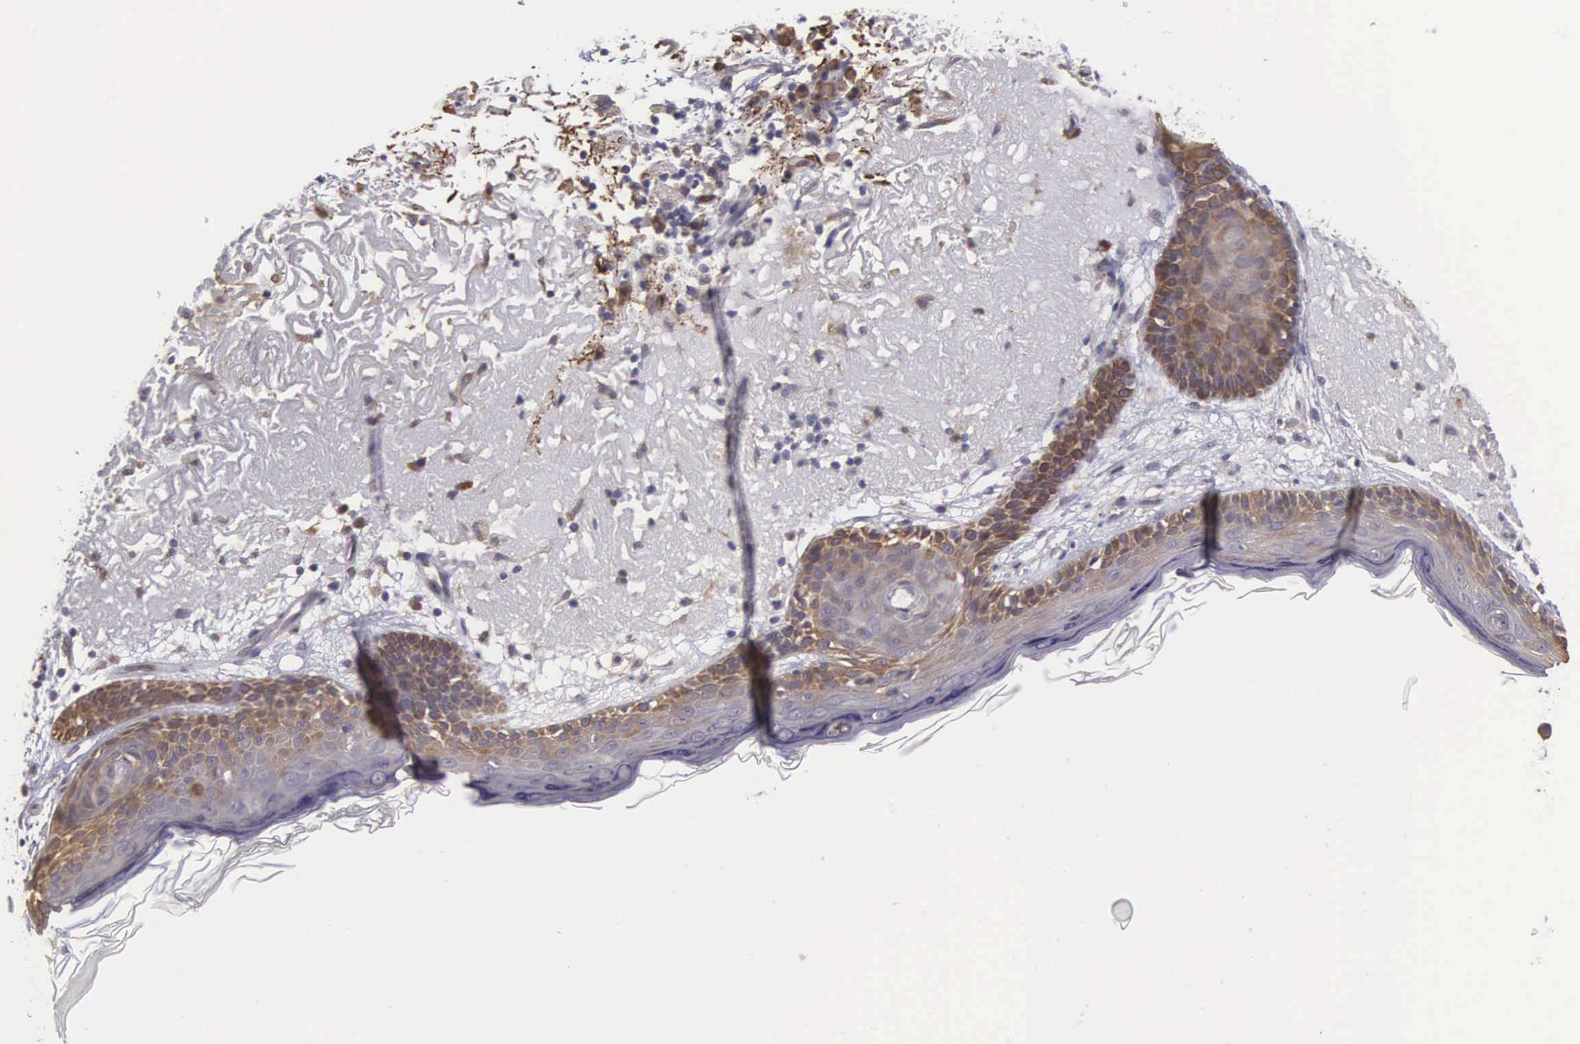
{"staining": {"intensity": "negative", "quantity": "none", "location": "none"}, "tissue": "skin", "cell_type": "Fibroblasts", "image_type": "normal", "snomed": [{"axis": "morphology", "description": "Normal tissue, NOS"}, {"axis": "topography", "description": "Skin"}], "caption": "DAB immunohistochemical staining of benign skin shows no significant positivity in fibroblasts. (DAB (3,3'-diaminobenzidine) IHC, high magnification).", "gene": "SLC25A21", "patient": {"sex": "female", "age": 90}}